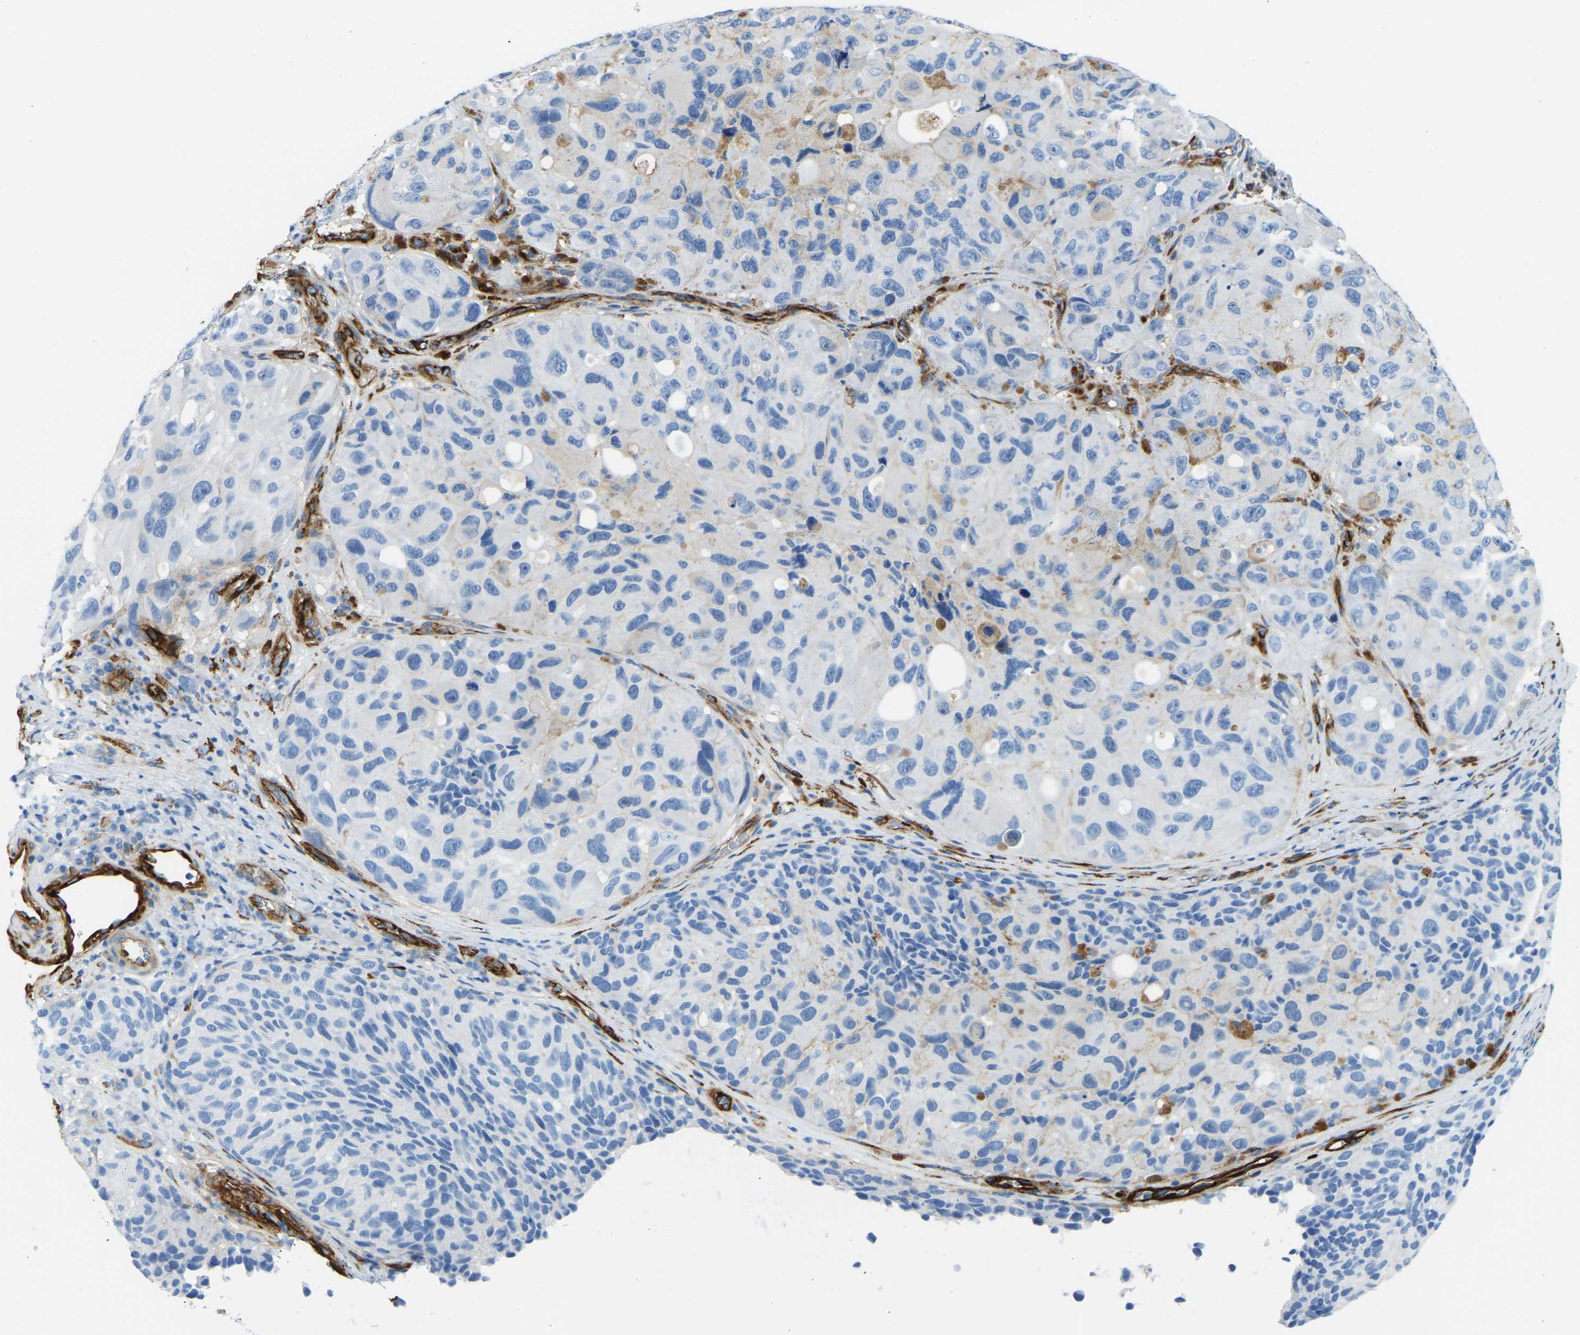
{"staining": {"intensity": "negative", "quantity": "none", "location": "none"}, "tissue": "melanoma", "cell_type": "Tumor cells", "image_type": "cancer", "snomed": [{"axis": "morphology", "description": "Malignant melanoma, NOS"}, {"axis": "topography", "description": "Skin"}], "caption": "High power microscopy micrograph of an immunohistochemistry micrograph of melanoma, revealing no significant expression in tumor cells. The staining was performed using DAB (3,3'-diaminobenzidine) to visualize the protein expression in brown, while the nuclei were stained in blue with hematoxylin (Magnification: 20x).", "gene": "COL15A1", "patient": {"sex": "female", "age": 73}}